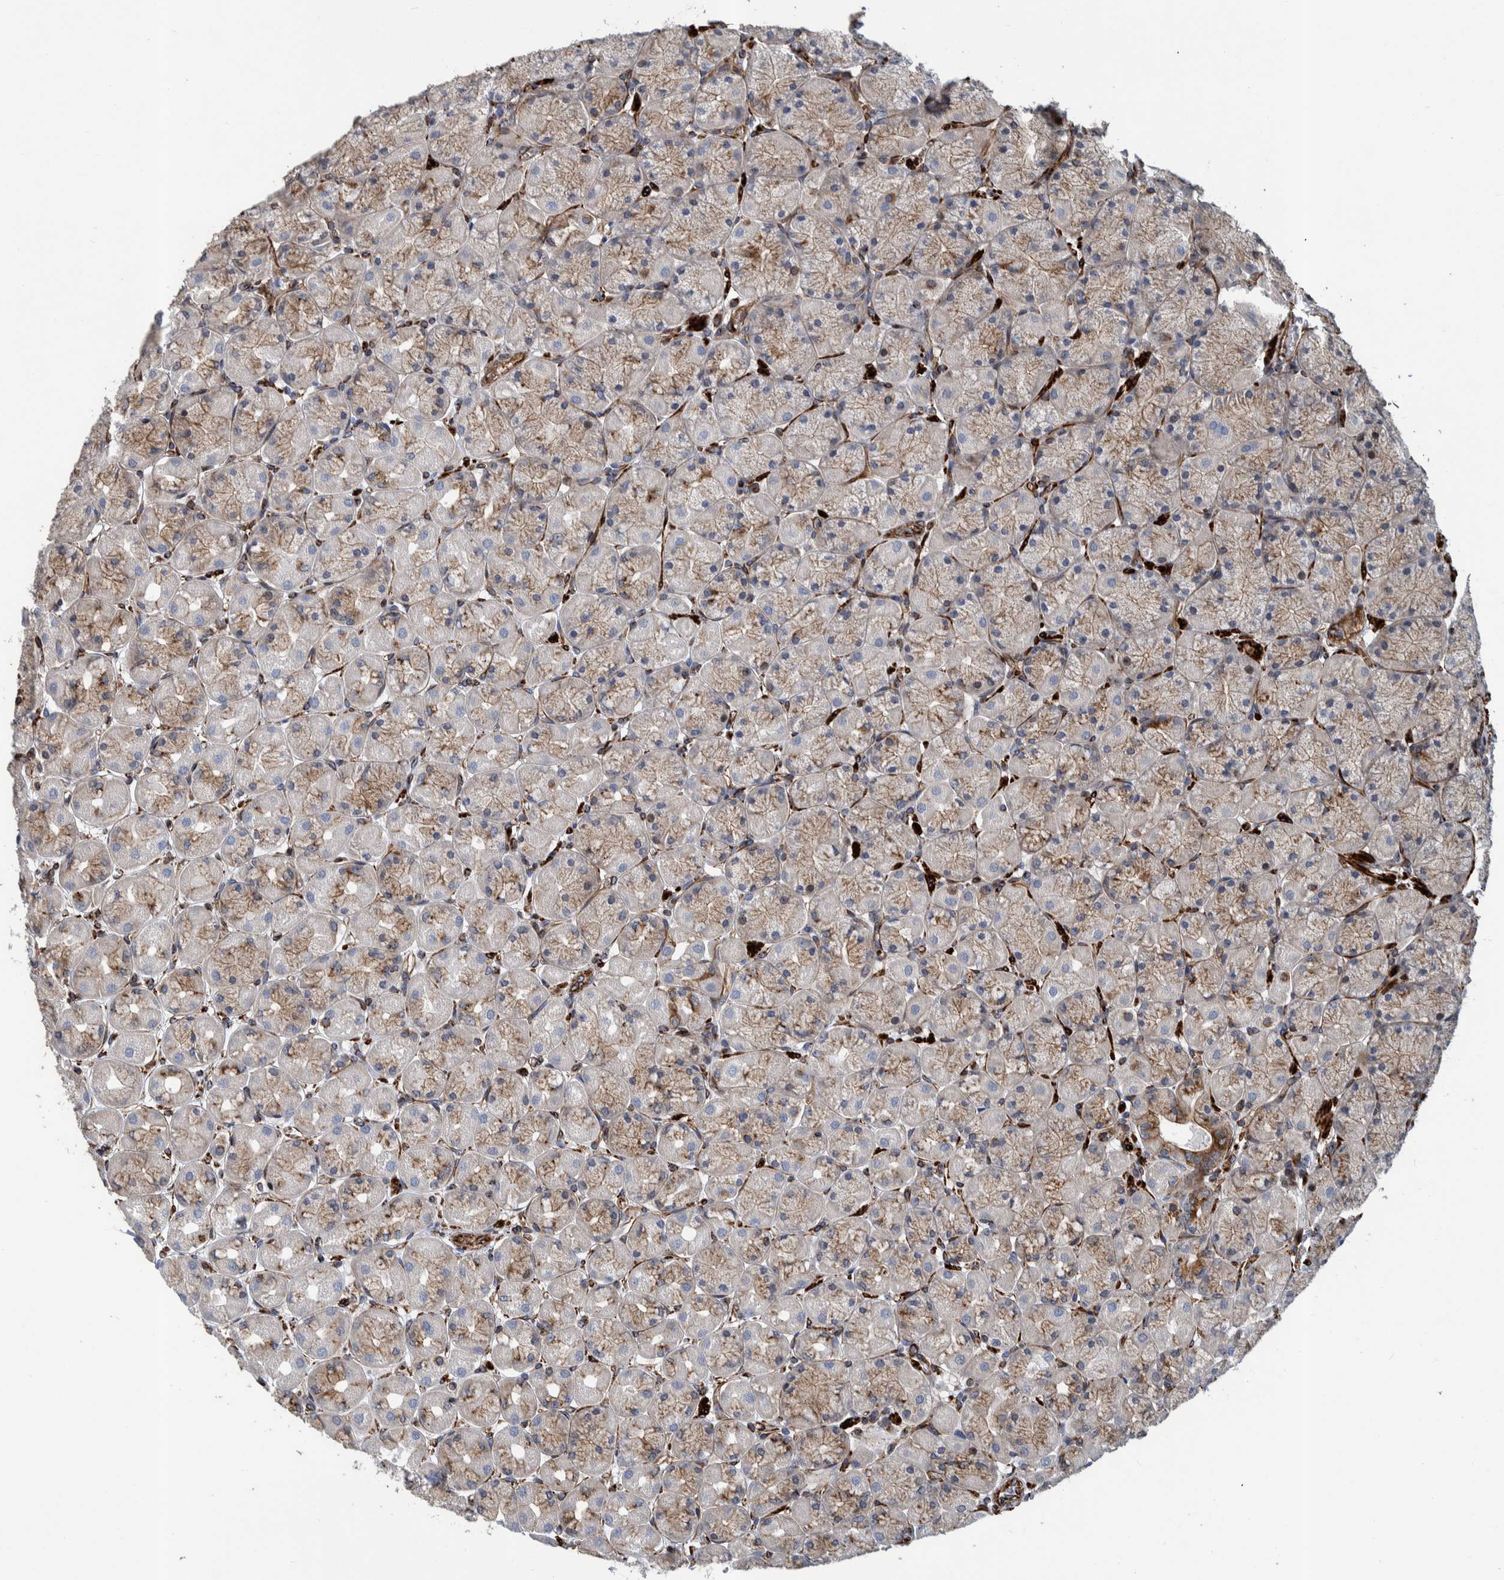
{"staining": {"intensity": "moderate", "quantity": "25%-75%", "location": "cytoplasmic/membranous,nuclear"}, "tissue": "stomach", "cell_type": "Glandular cells", "image_type": "normal", "snomed": [{"axis": "morphology", "description": "Normal tissue, NOS"}, {"axis": "topography", "description": "Stomach, upper"}], "caption": "Protein analysis of unremarkable stomach displays moderate cytoplasmic/membranous,nuclear positivity in approximately 25%-75% of glandular cells. Using DAB (brown) and hematoxylin (blue) stains, captured at high magnification using brightfield microscopy.", "gene": "CCDC57", "patient": {"sex": "female", "age": 56}}